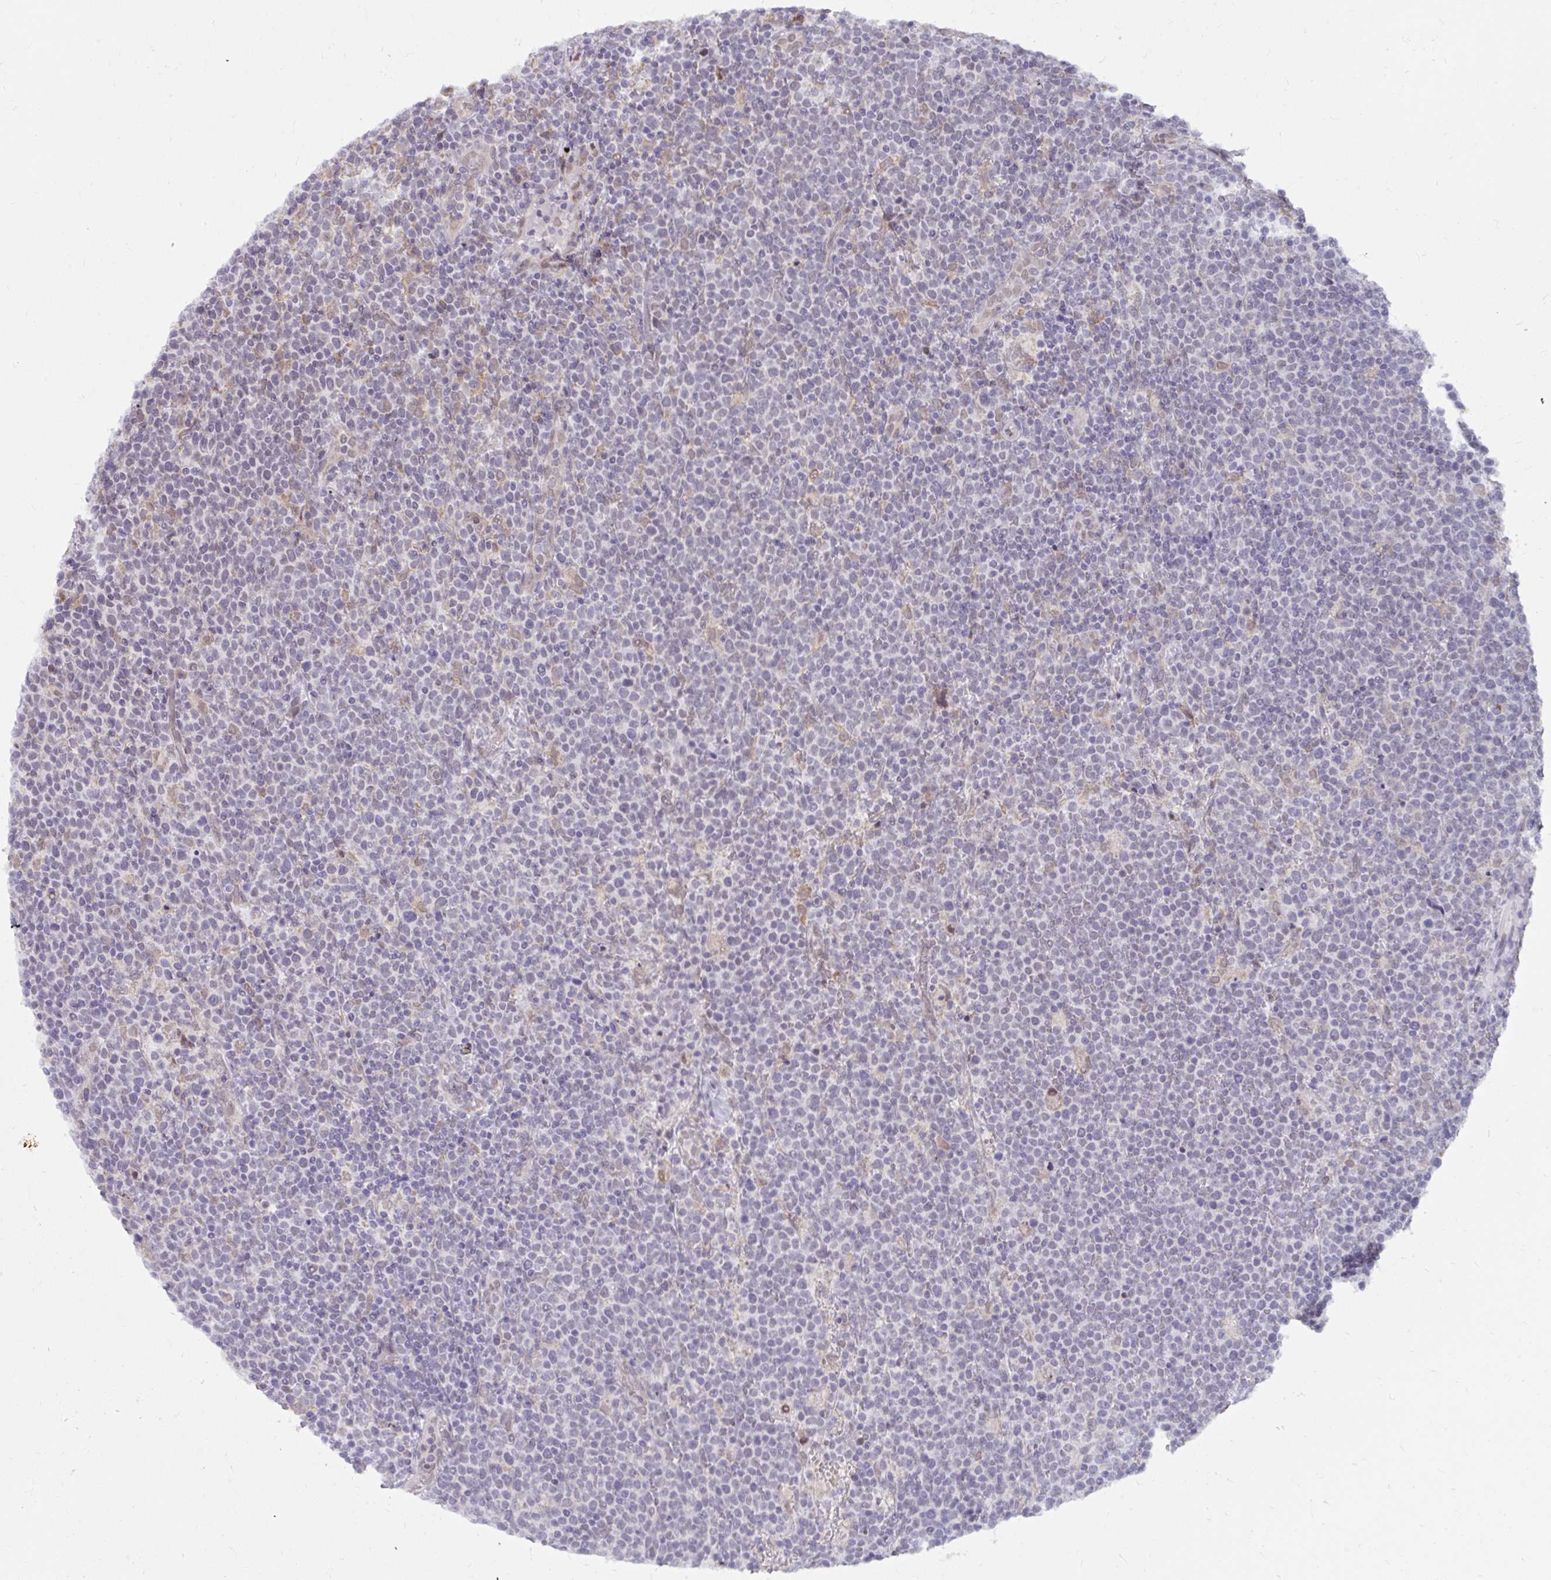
{"staining": {"intensity": "negative", "quantity": "none", "location": "none"}, "tissue": "lymphoma", "cell_type": "Tumor cells", "image_type": "cancer", "snomed": [{"axis": "morphology", "description": "Malignant lymphoma, non-Hodgkin's type, High grade"}, {"axis": "topography", "description": "Lymph node"}], "caption": "This is an immunohistochemistry (IHC) image of lymphoma. There is no staining in tumor cells.", "gene": "NMNAT1", "patient": {"sex": "male", "age": 61}}